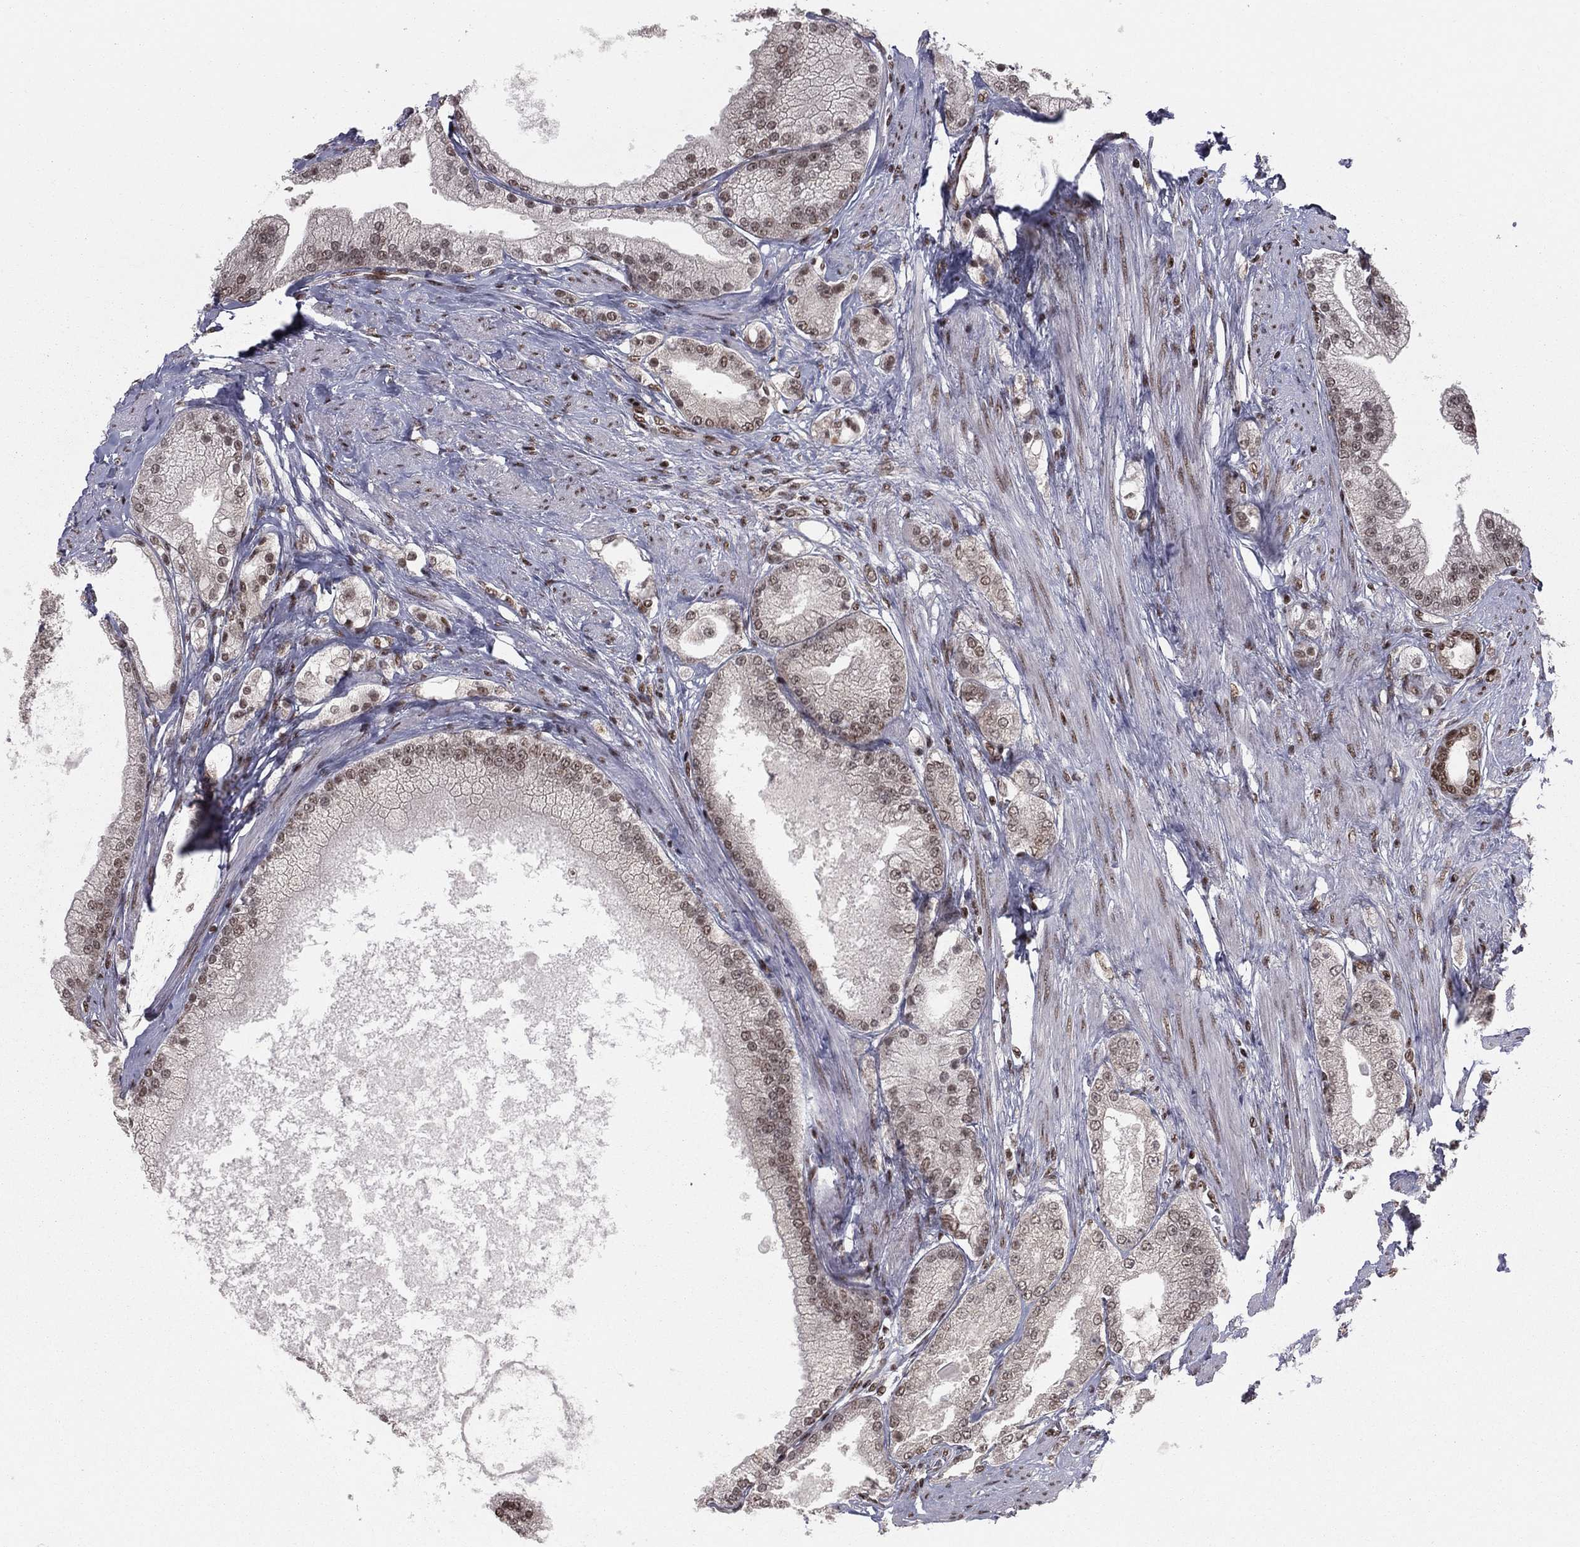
{"staining": {"intensity": "weak", "quantity": "25%-75%", "location": "nuclear"}, "tissue": "prostate cancer", "cell_type": "Tumor cells", "image_type": "cancer", "snomed": [{"axis": "morphology", "description": "Adenocarcinoma, NOS"}, {"axis": "topography", "description": "Prostate and seminal vesicle, NOS"}, {"axis": "topography", "description": "Prostate"}], "caption": "Brown immunohistochemical staining in prostate cancer shows weak nuclear staining in about 25%-75% of tumor cells. (Stains: DAB (3,3'-diaminobenzidine) in brown, nuclei in blue, Microscopy: brightfield microscopy at high magnification).", "gene": "NFYB", "patient": {"sex": "male", "age": 67}}